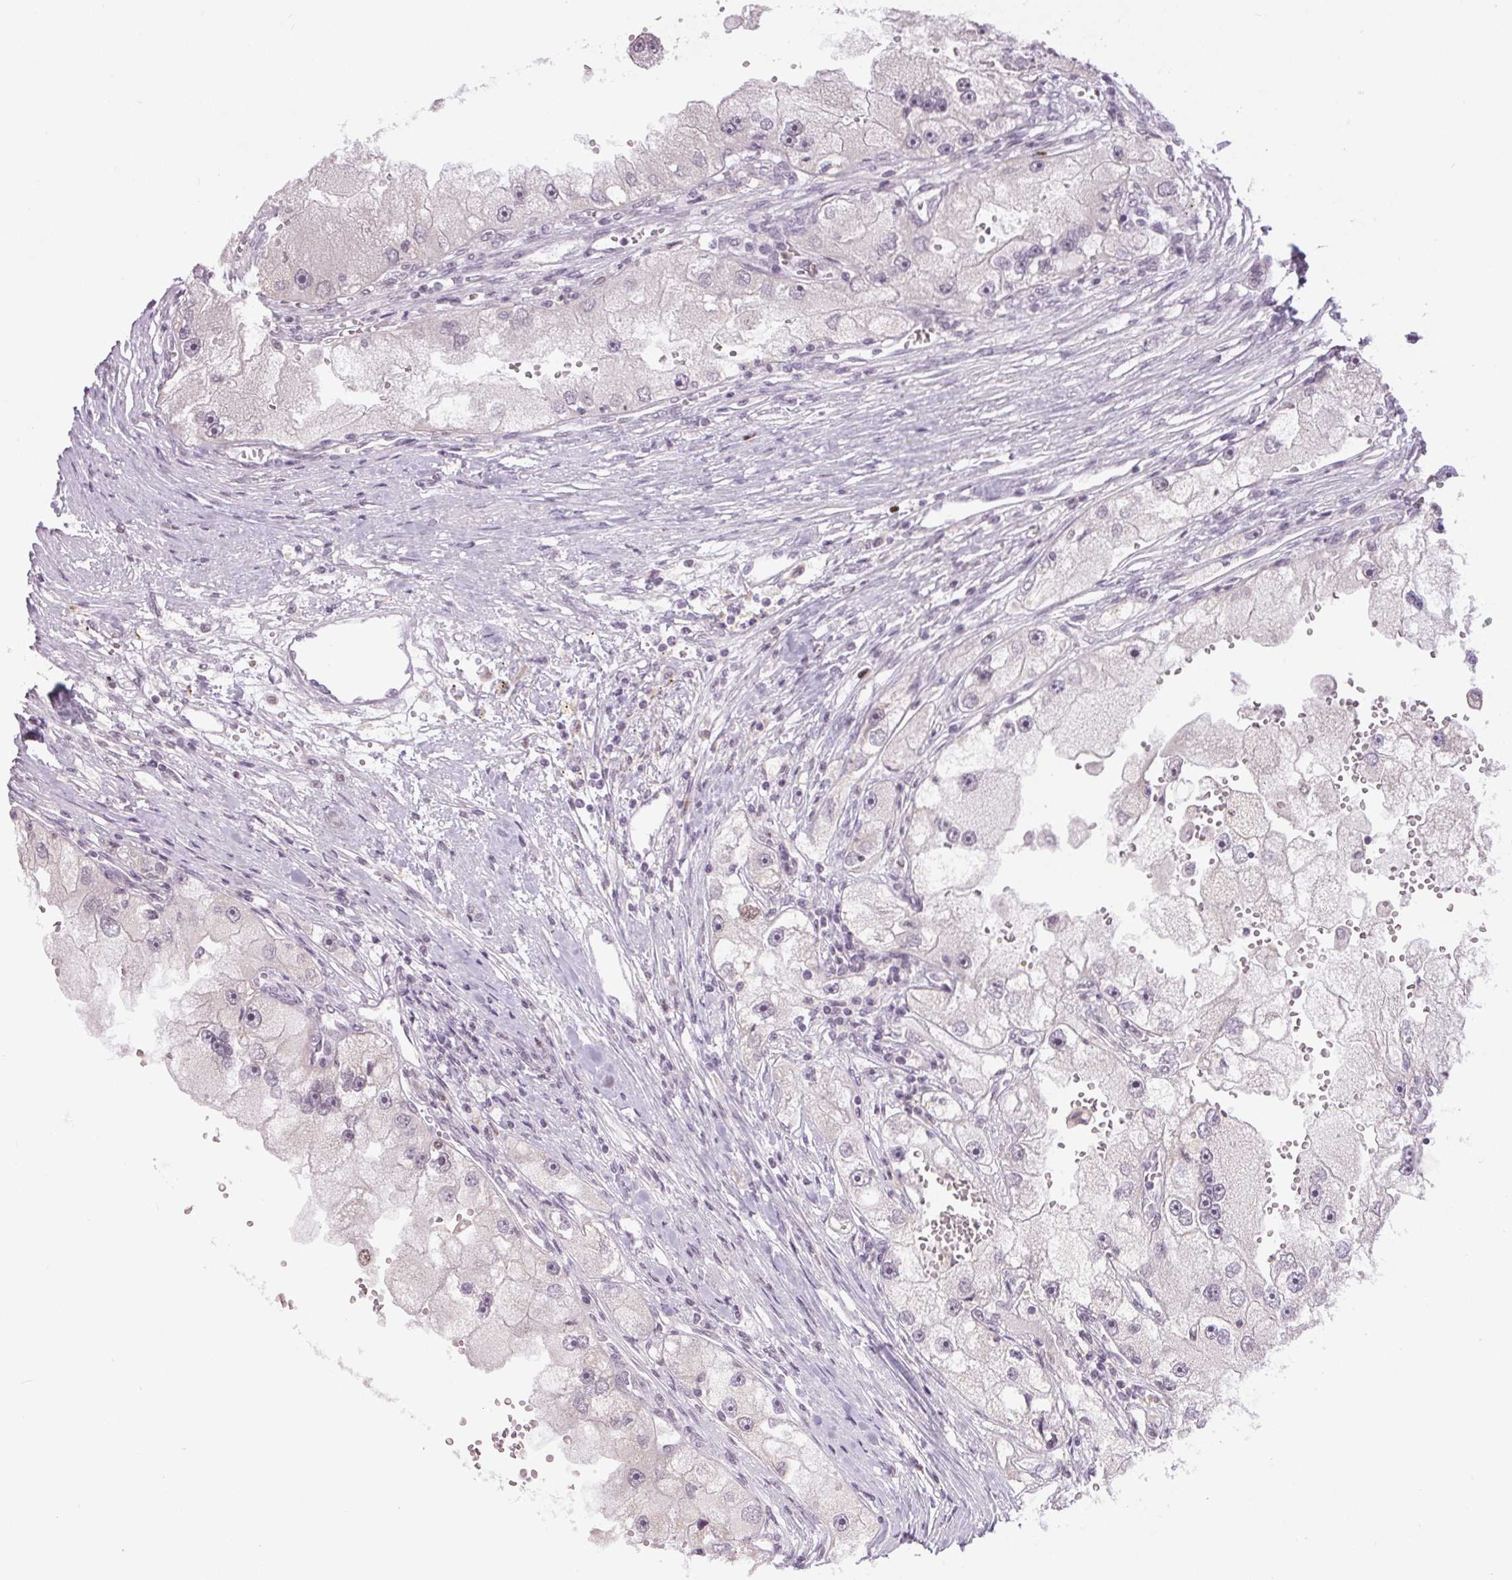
{"staining": {"intensity": "negative", "quantity": "none", "location": "none"}, "tissue": "renal cancer", "cell_type": "Tumor cells", "image_type": "cancer", "snomed": [{"axis": "morphology", "description": "Adenocarcinoma, NOS"}, {"axis": "topography", "description": "Kidney"}], "caption": "High magnification brightfield microscopy of renal cancer stained with DAB (3,3'-diaminobenzidine) (brown) and counterstained with hematoxylin (blue): tumor cells show no significant staining.", "gene": "SMIM6", "patient": {"sex": "male", "age": 63}}